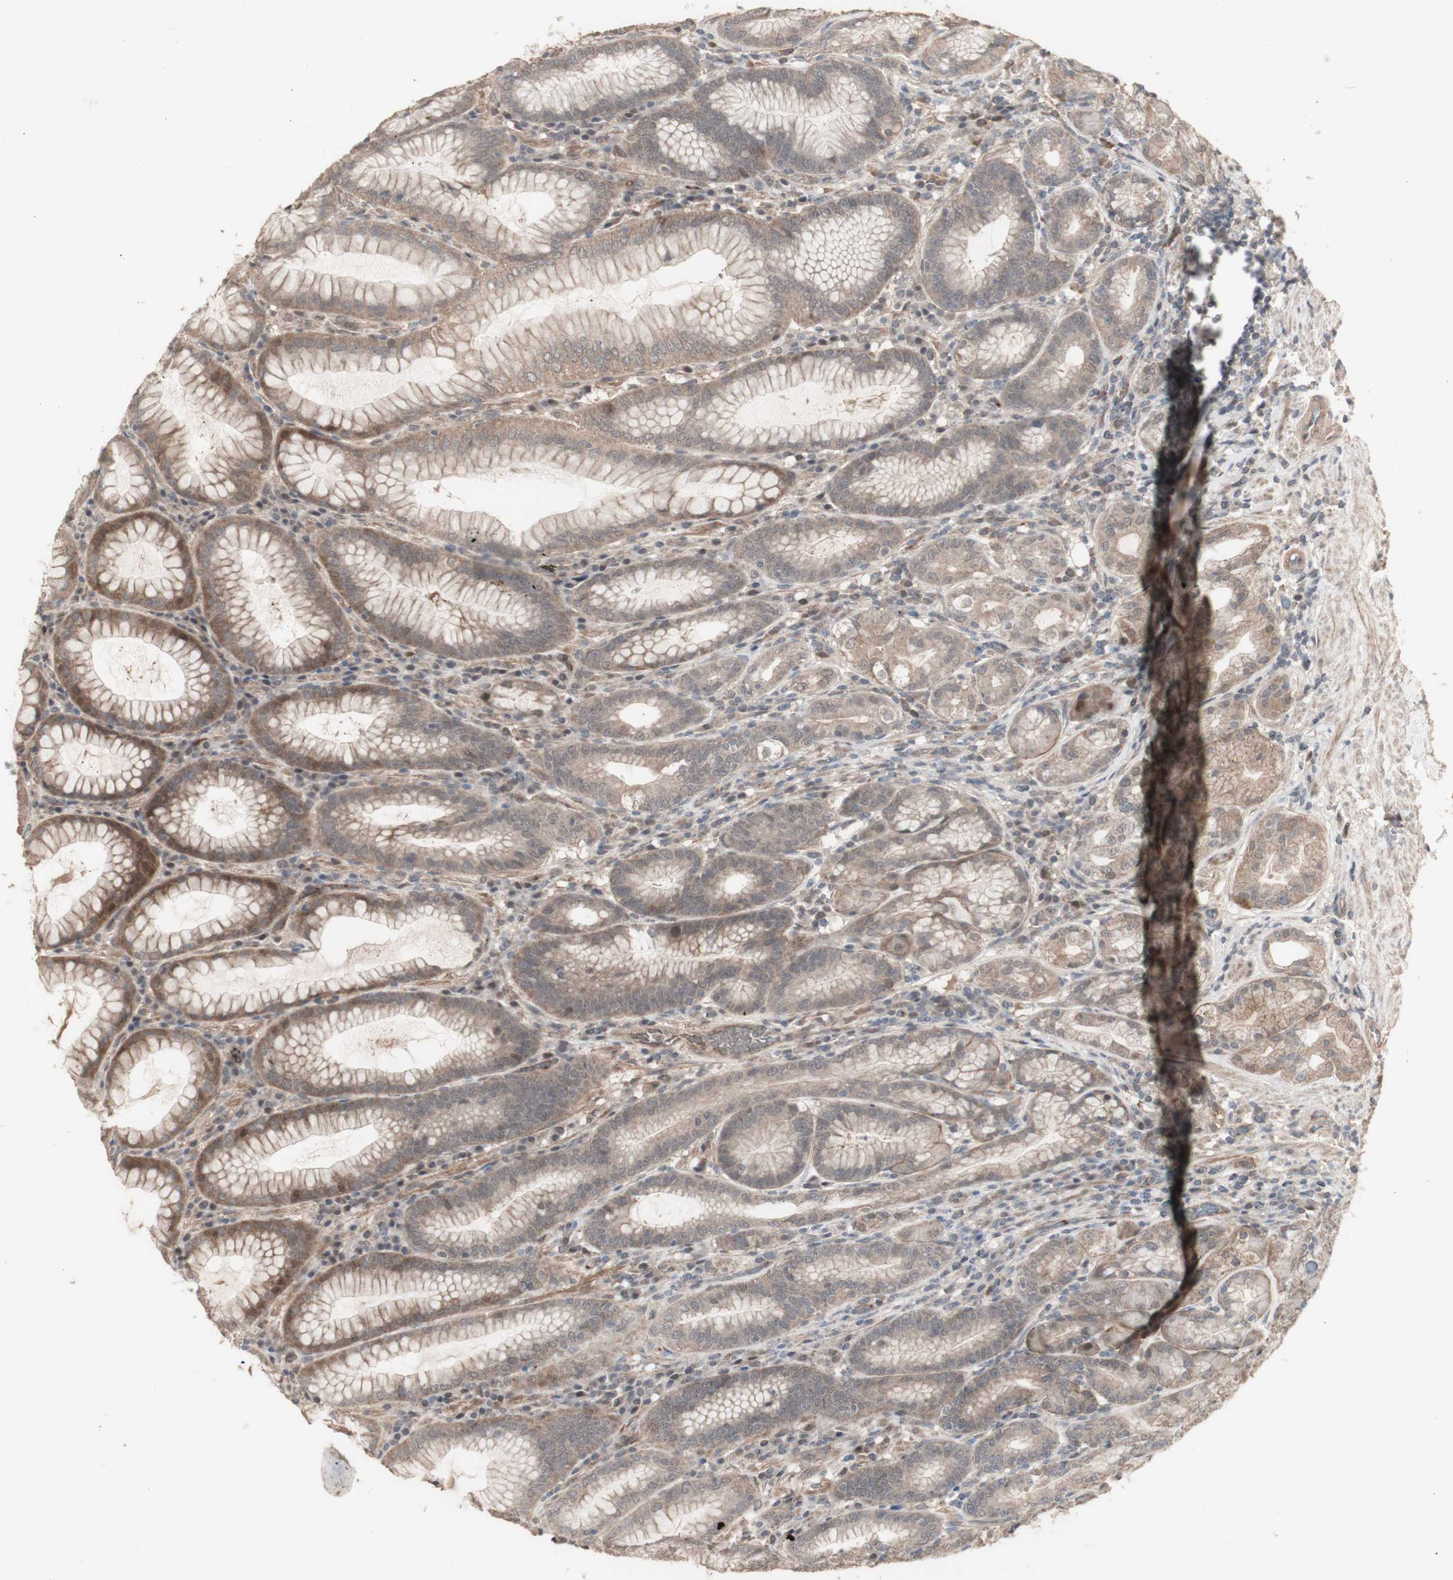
{"staining": {"intensity": "moderate", "quantity": ">75%", "location": "cytoplasmic/membranous"}, "tissue": "stomach", "cell_type": "Glandular cells", "image_type": "normal", "snomed": [{"axis": "morphology", "description": "Normal tissue, NOS"}, {"axis": "topography", "description": "Stomach, lower"}], "caption": "DAB immunohistochemical staining of normal human stomach shows moderate cytoplasmic/membranous protein positivity in about >75% of glandular cells.", "gene": "ALOX12", "patient": {"sex": "female", "age": 76}}